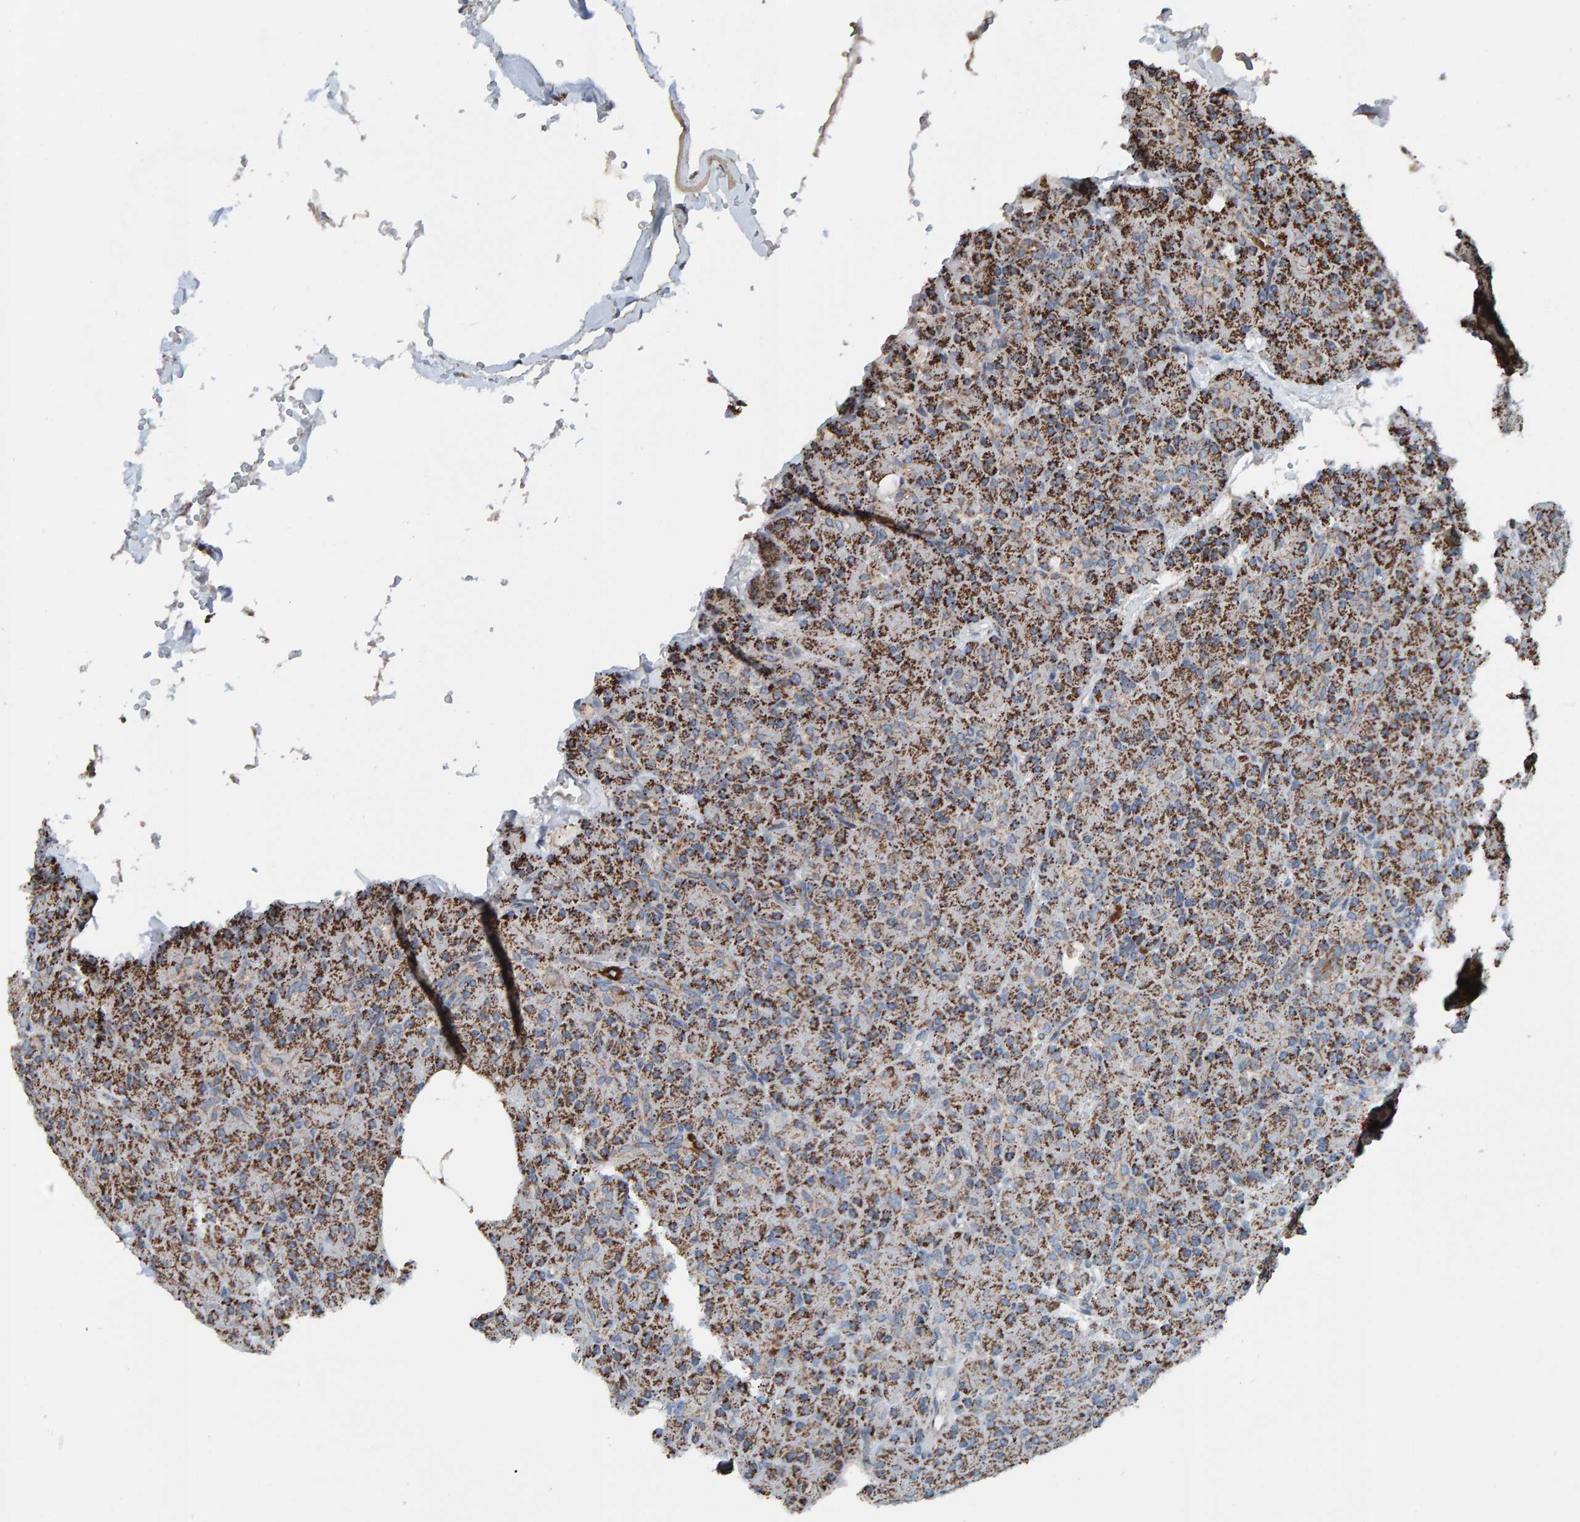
{"staining": {"intensity": "strong", "quantity": ">75%", "location": "cytoplasmic/membranous"}, "tissue": "pancreas", "cell_type": "Exocrine glandular cells", "image_type": "normal", "snomed": [{"axis": "morphology", "description": "Normal tissue, NOS"}, {"axis": "topography", "description": "Pancreas"}], "caption": "Immunohistochemical staining of normal human pancreas displays strong cytoplasmic/membranous protein positivity in approximately >75% of exocrine glandular cells. The staining was performed using DAB to visualize the protein expression in brown, while the nuclei were stained in blue with hematoxylin (Magnification: 20x).", "gene": "ZNF48", "patient": {"sex": "female", "age": 43}}